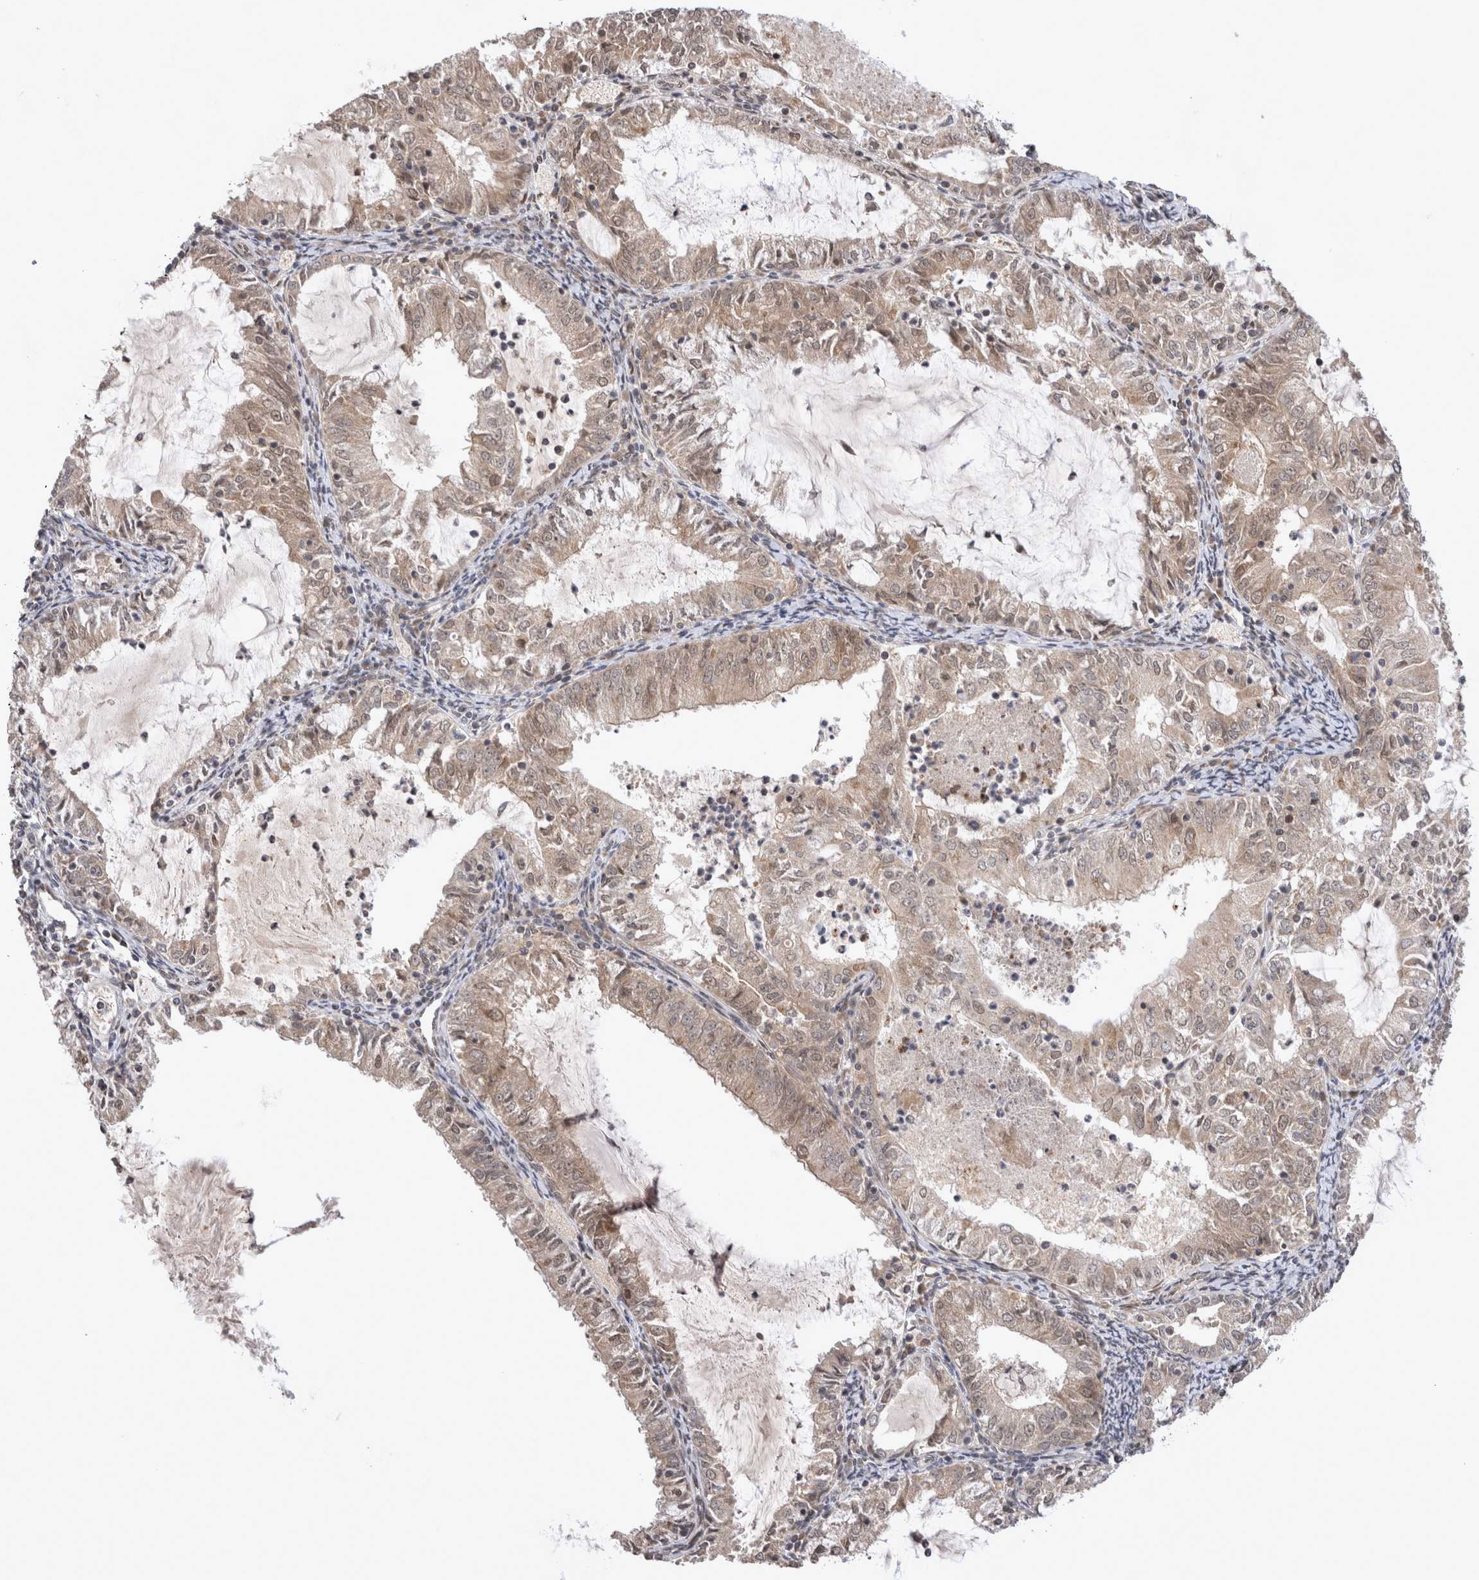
{"staining": {"intensity": "weak", "quantity": ">75%", "location": "cytoplasmic/membranous,nuclear"}, "tissue": "endometrial cancer", "cell_type": "Tumor cells", "image_type": "cancer", "snomed": [{"axis": "morphology", "description": "Adenocarcinoma, NOS"}, {"axis": "topography", "description": "Endometrium"}], "caption": "DAB immunohistochemical staining of human adenocarcinoma (endometrial) reveals weak cytoplasmic/membranous and nuclear protein positivity in about >75% of tumor cells.", "gene": "TMEM65", "patient": {"sex": "female", "age": 57}}